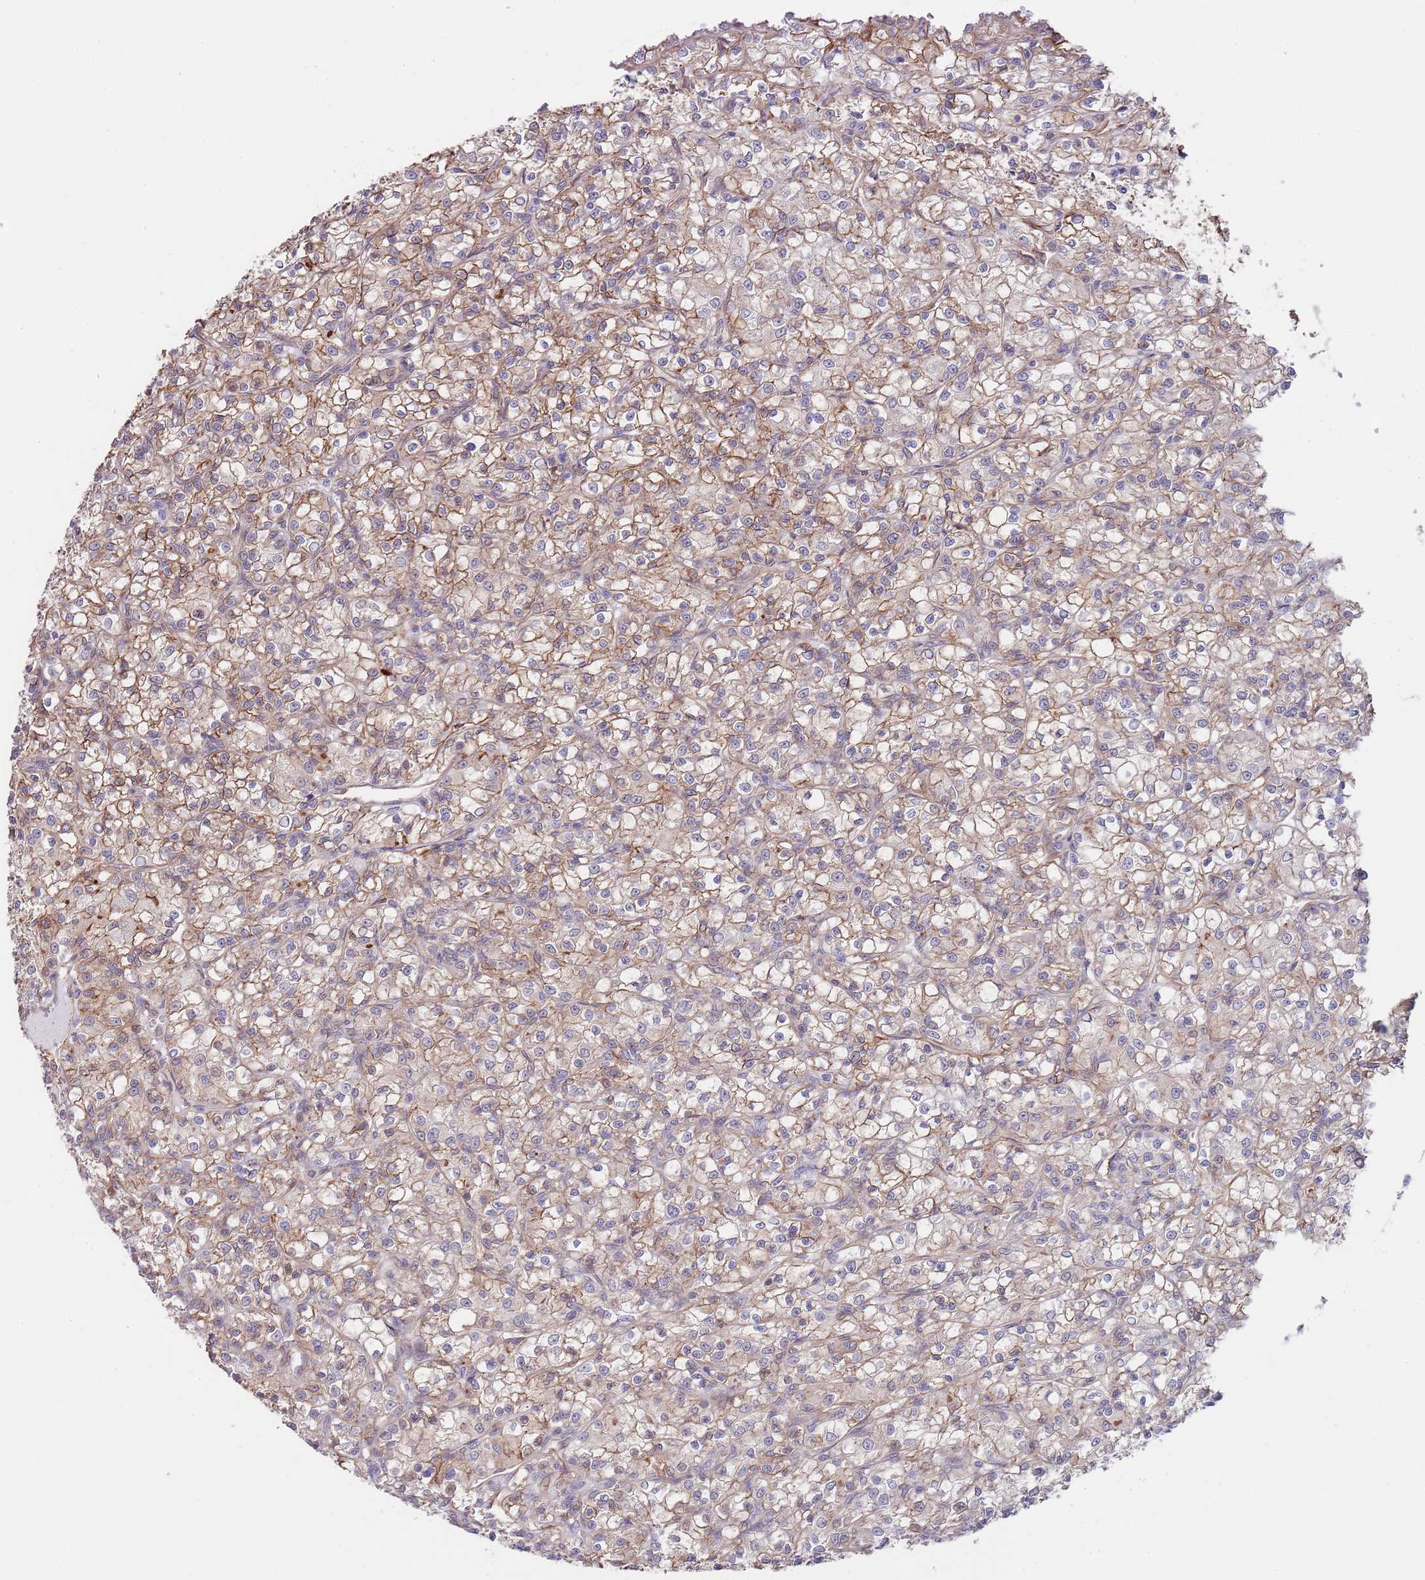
{"staining": {"intensity": "moderate", "quantity": "25%-75%", "location": "cytoplasmic/membranous"}, "tissue": "renal cancer", "cell_type": "Tumor cells", "image_type": "cancer", "snomed": [{"axis": "morphology", "description": "Adenocarcinoma, NOS"}, {"axis": "topography", "description": "Kidney"}], "caption": "Human adenocarcinoma (renal) stained with a brown dye reveals moderate cytoplasmic/membranous positive staining in approximately 25%-75% of tumor cells.", "gene": "BPNT1", "patient": {"sex": "female", "age": 59}}